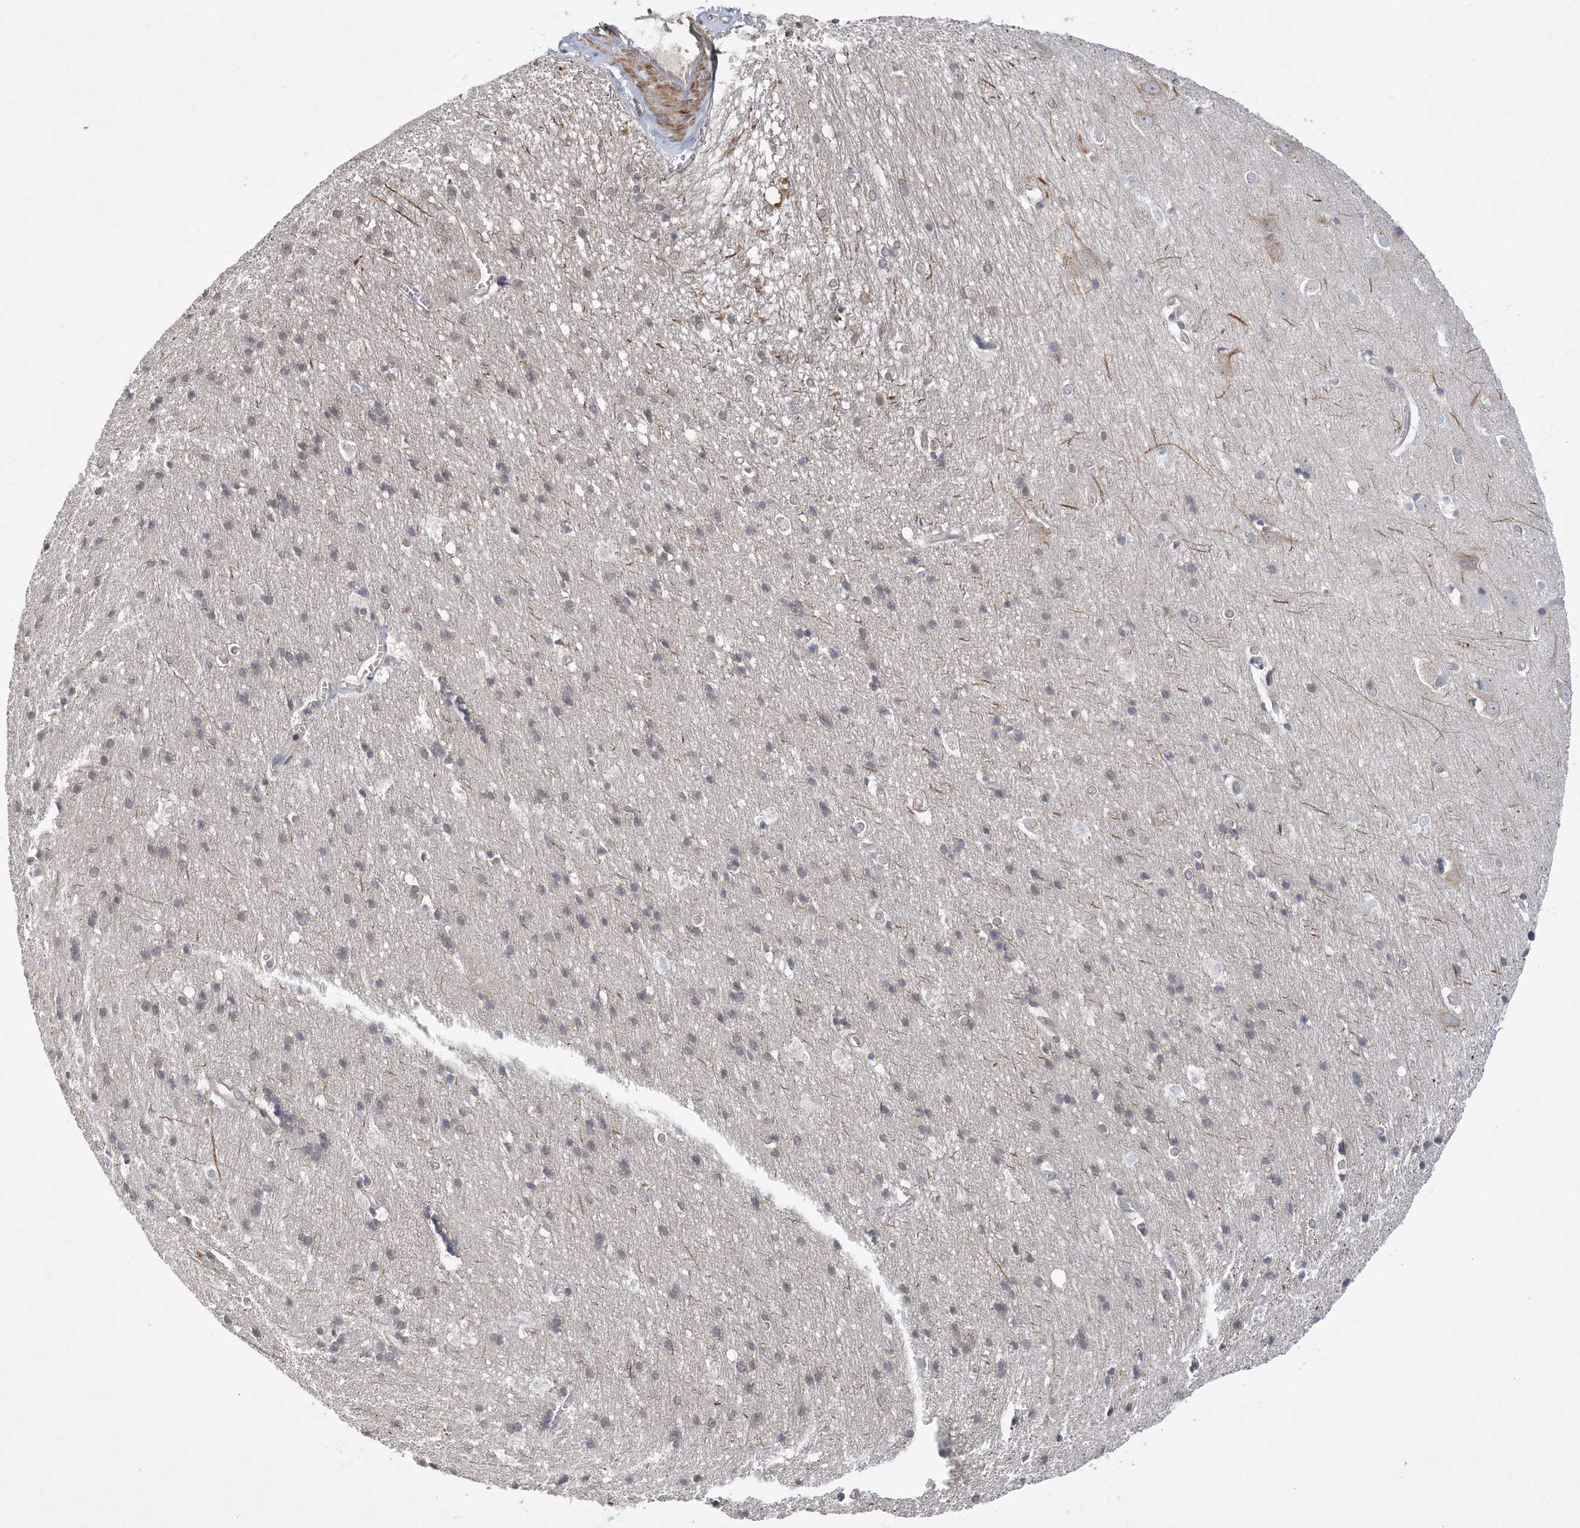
{"staining": {"intensity": "negative", "quantity": "none", "location": "none"}, "tissue": "cerebral cortex", "cell_type": "Endothelial cells", "image_type": "normal", "snomed": [{"axis": "morphology", "description": "Normal tissue, NOS"}, {"axis": "topography", "description": "Cerebral cortex"}], "caption": "High power microscopy image of an immunohistochemistry (IHC) micrograph of normal cerebral cortex, revealing no significant expression in endothelial cells.", "gene": "MAP4K5", "patient": {"sex": "male", "age": 54}}